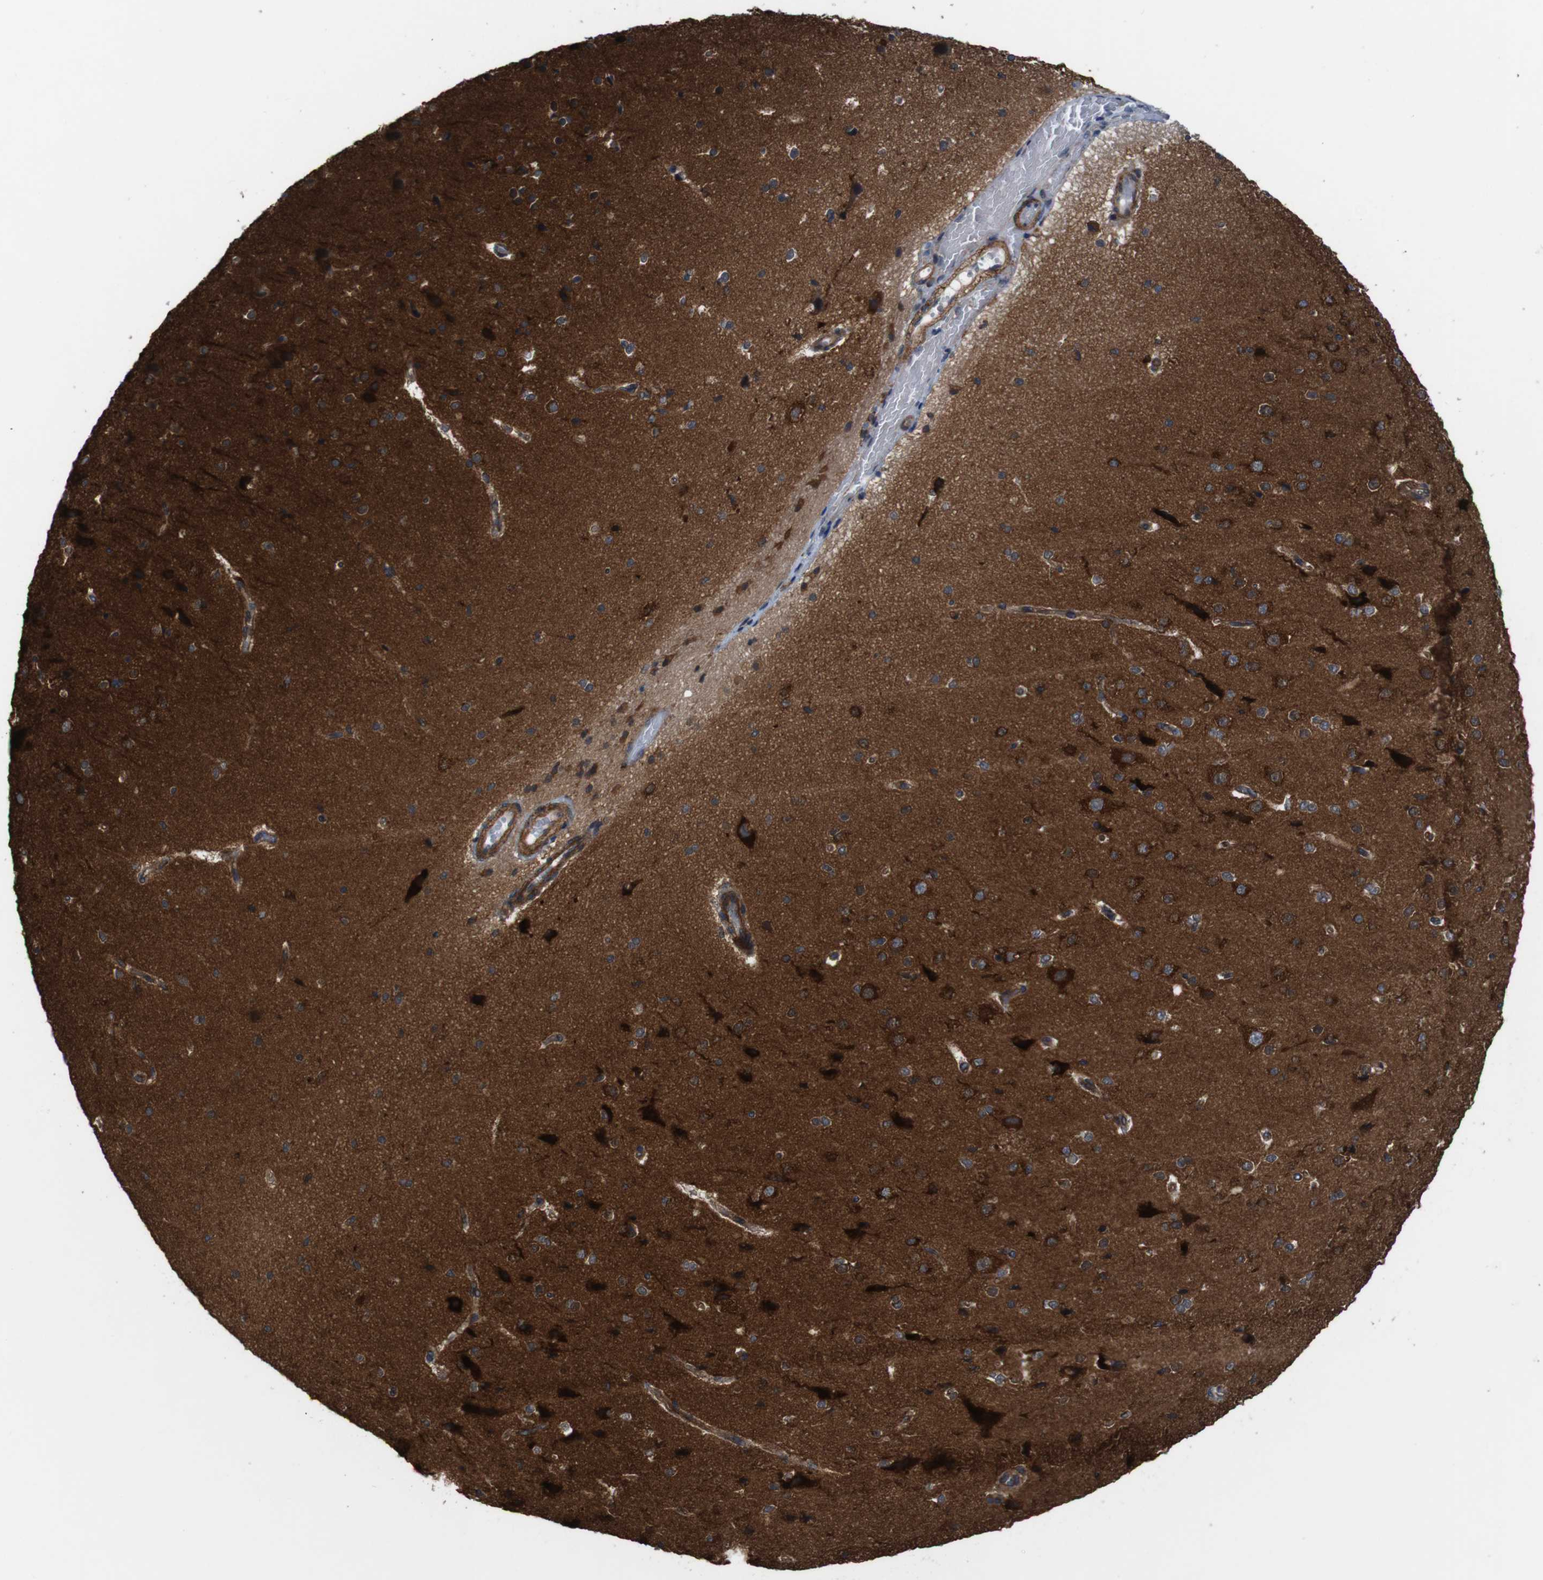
{"staining": {"intensity": "moderate", "quantity": ">75%", "location": "cytoplasmic/membranous"}, "tissue": "cerebral cortex", "cell_type": "Endothelial cells", "image_type": "normal", "snomed": [{"axis": "morphology", "description": "Normal tissue, NOS"}, {"axis": "morphology", "description": "Developmental malformation"}, {"axis": "topography", "description": "Cerebral cortex"}], "caption": "Brown immunohistochemical staining in unremarkable cerebral cortex demonstrates moderate cytoplasmic/membranous expression in about >75% of endothelial cells.", "gene": "PTGER4", "patient": {"sex": "female", "age": 30}}